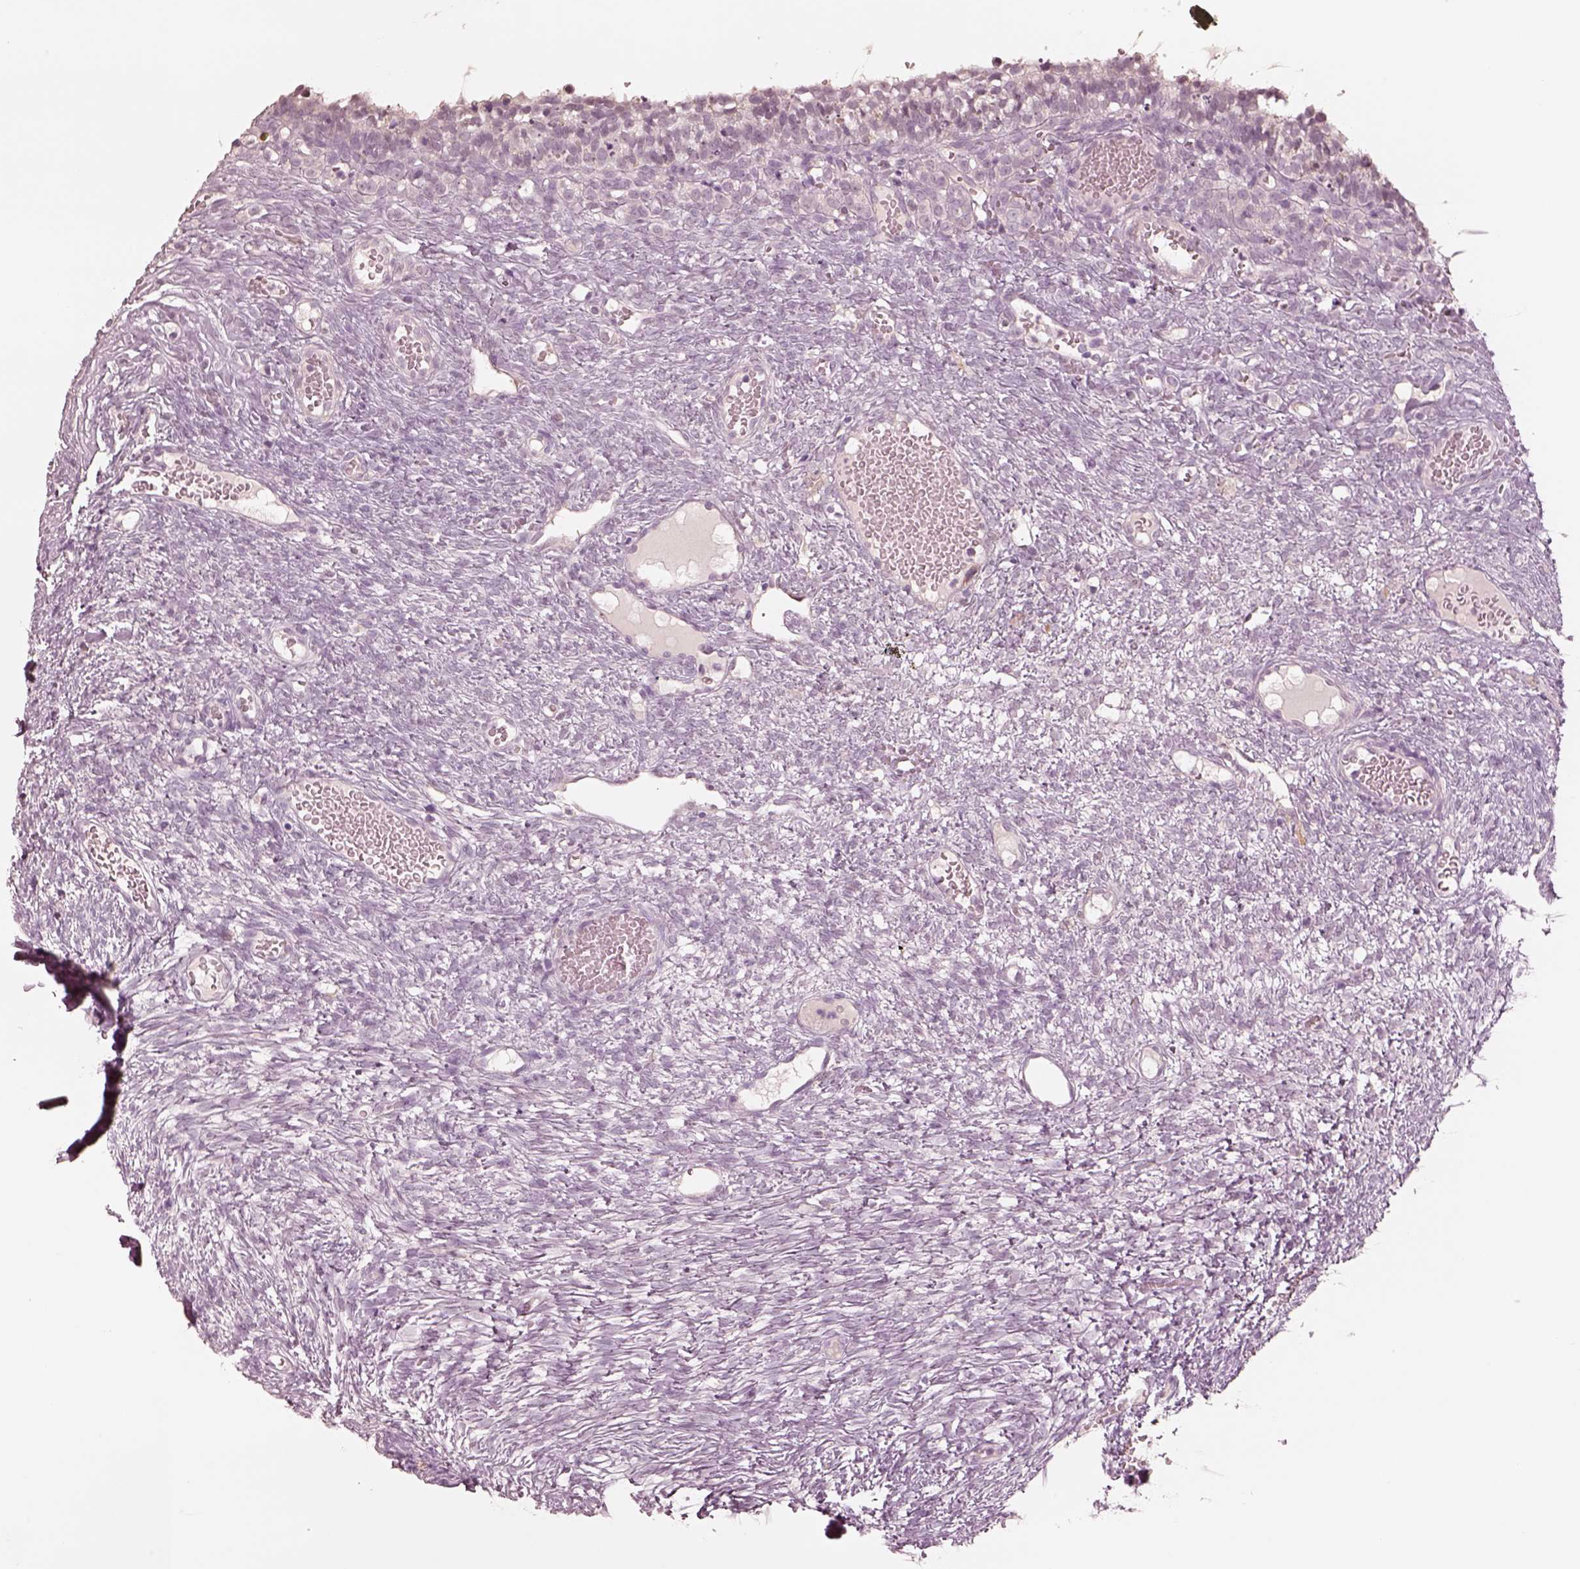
{"staining": {"intensity": "negative", "quantity": "none", "location": "none"}, "tissue": "ovary", "cell_type": "Follicle cells", "image_type": "normal", "snomed": [{"axis": "morphology", "description": "Normal tissue, NOS"}, {"axis": "topography", "description": "Ovary"}], "caption": "Follicle cells show no significant protein expression in normal ovary.", "gene": "DNAAF9", "patient": {"sex": "female", "age": 34}}